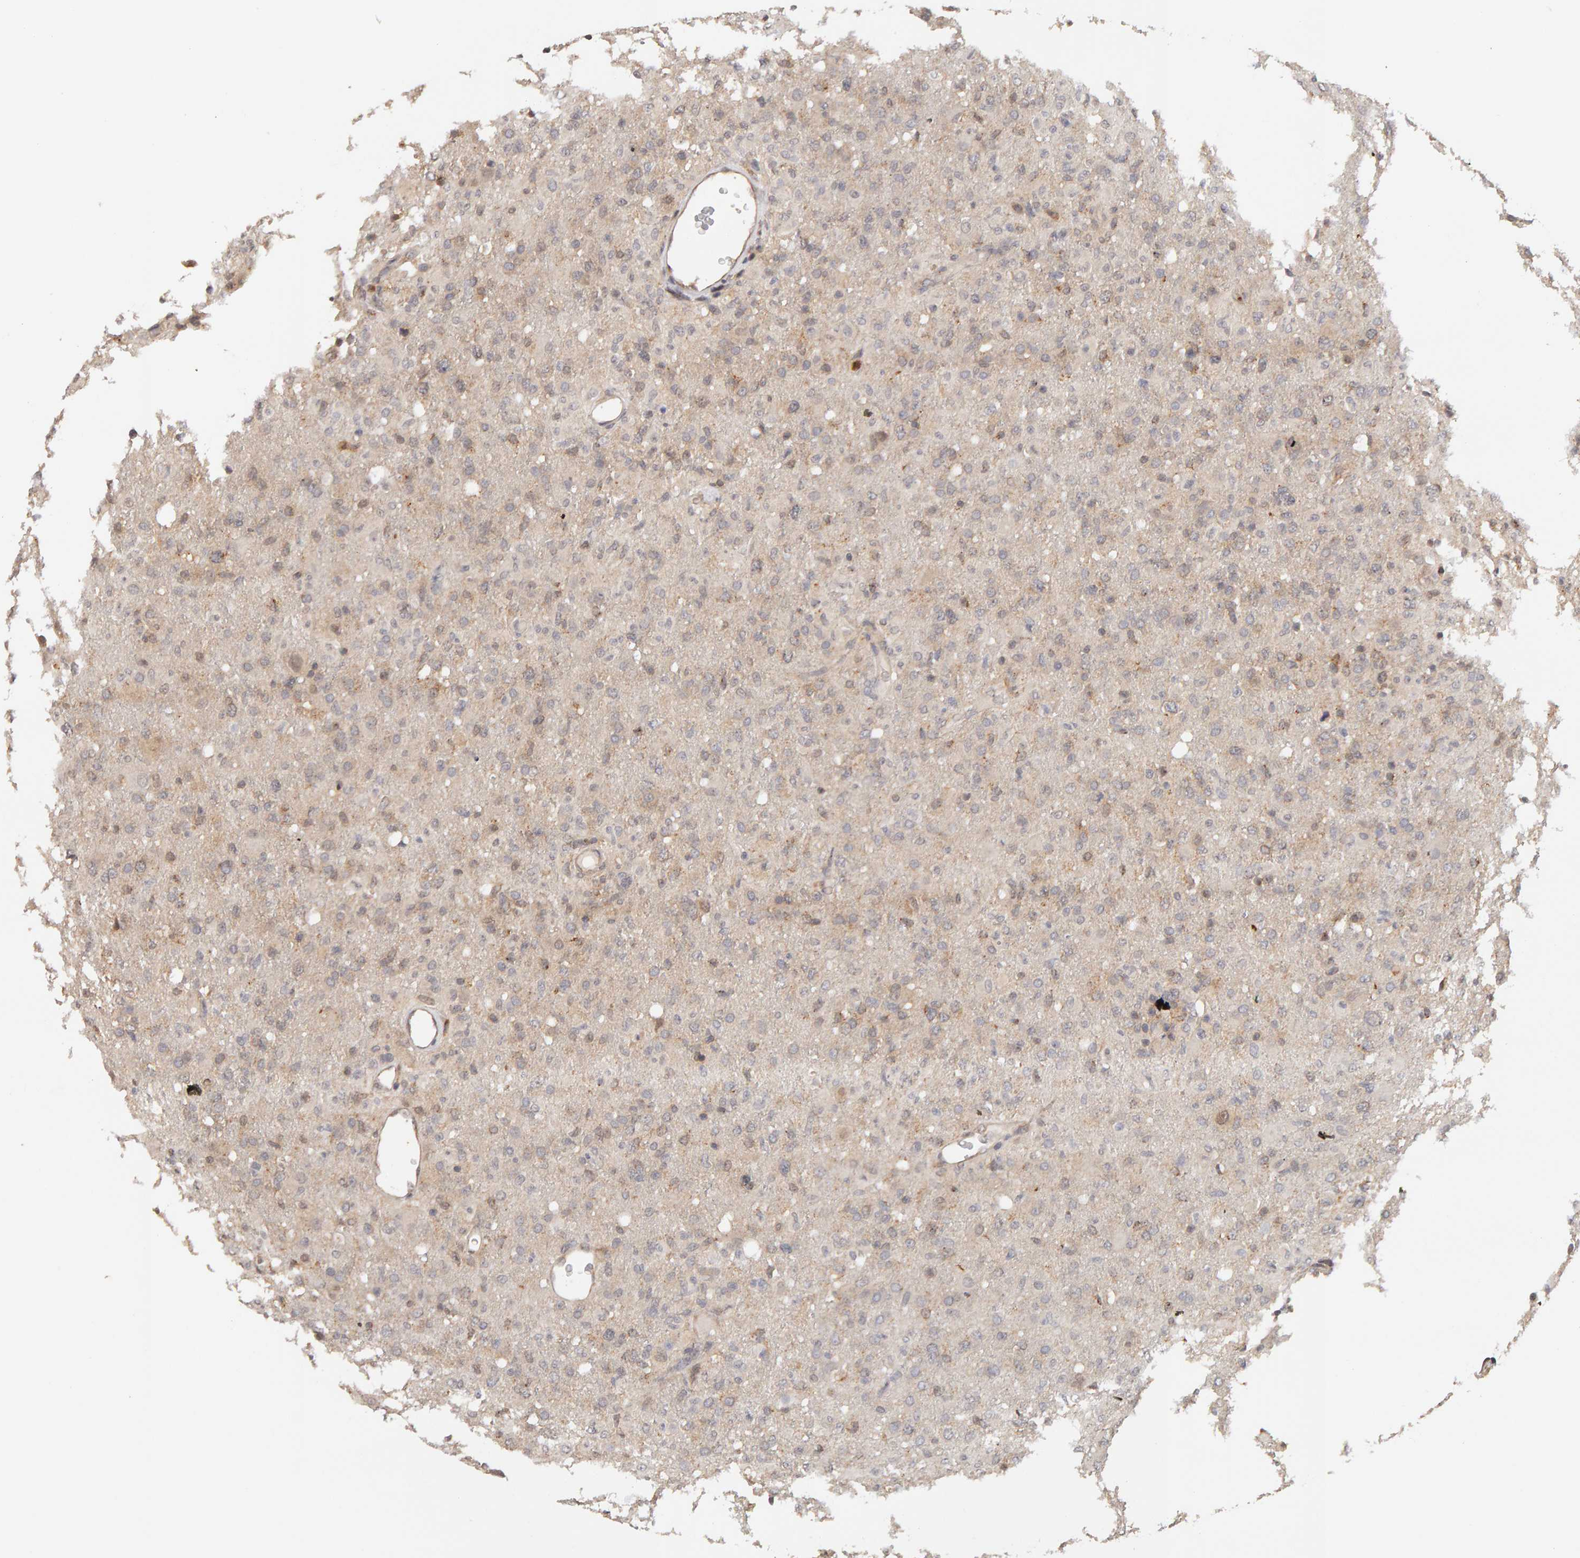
{"staining": {"intensity": "negative", "quantity": "none", "location": "none"}, "tissue": "glioma", "cell_type": "Tumor cells", "image_type": "cancer", "snomed": [{"axis": "morphology", "description": "Glioma, malignant, High grade"}, {"axis": "topography", "description": "Brain"}], "caption": "IHC of glioma demonstrates no staining in tumor cells.", "gene": "DNAJC7", "patient": {"sex": "female", "age": 57}}